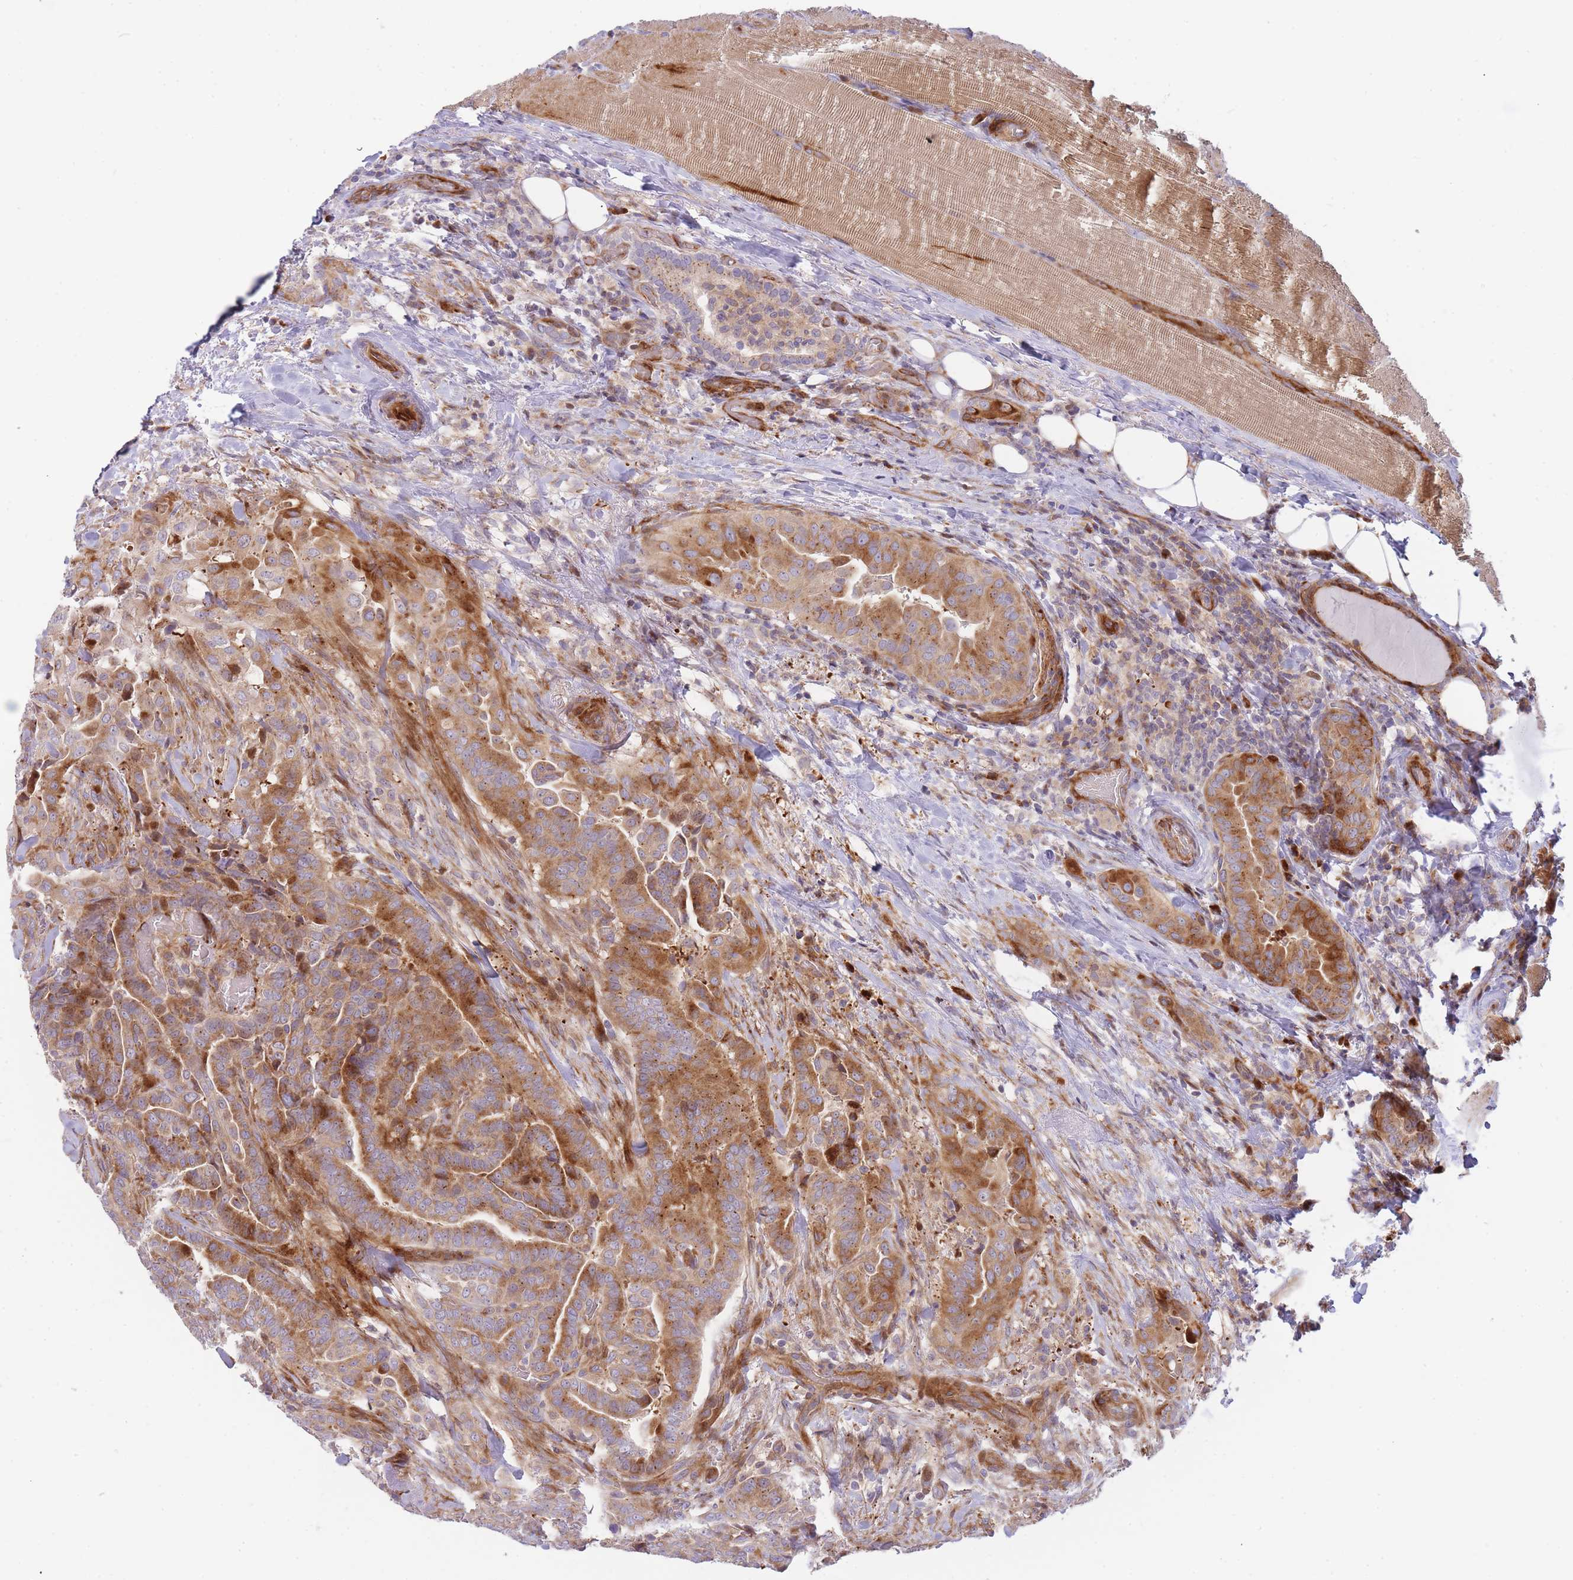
{"staining": {"intensity": "strong", "quantity": ">75%", "location": "cytoplasmic/membranous"}, "tissue": "thyroid cancer", "cell_type": "Tumor cells", "image_type": "cancer", "snomed": [{"axis": "morphology", "description": "Papillary adenocarcinoma, NOS"}, {"axis": "topography", "description": "Thyroid gland"}], "caption": "Immunohistochemical staining of thyroid cancer demonstrates high levels of strong cytoplasmic/membranous staining in approximately >75% of tumor cells.", "gene": "ATP5MC2", "patient": {"sex": "male", "age": 61}}